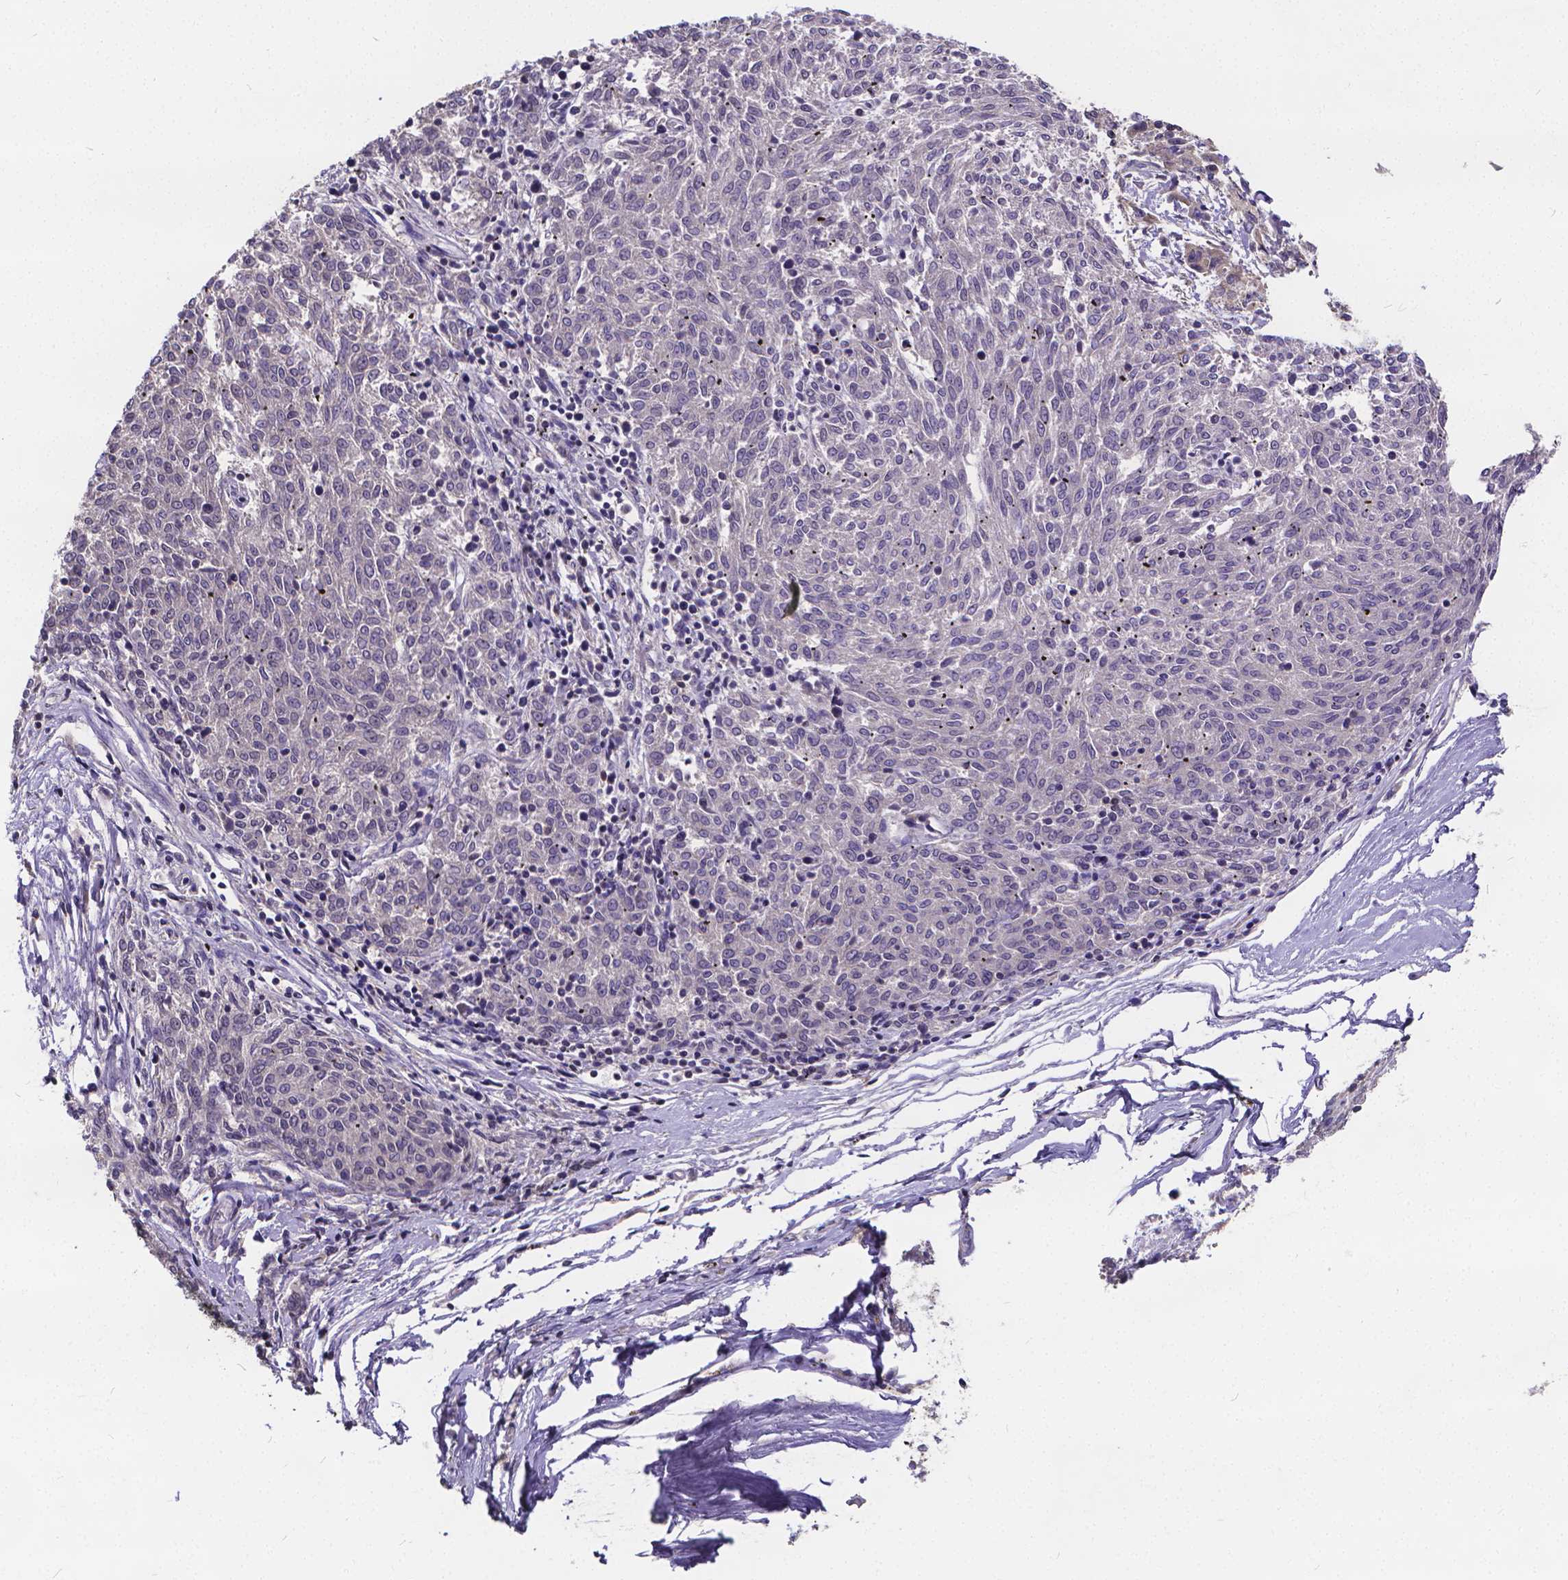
{"staining": {"intensity": "negative", "quantity": "none", "location": "none"}, "tissue": "melanoma", "cell_type": "Tumor cells", "image_type": "cancer", "snomed": [{"axis": "morphology", "description": "Malignant melanoma, NOS"}, {"axis": "topography", "description": "Skin"}], "caption": "Immunohistochemistry histopathology image of neoplastic tissue: human melanoma stained with DAB (3,3'-diaminobenzidine) displays no significant protein positivity in tumor cells. Brightfield microscopy of immunohistochemistry stained with DAB (brown) and hematoxylin (blue), captured at high magnification.", "gene": "GLRB", "patient": {"sex": "female", "age": 72}}